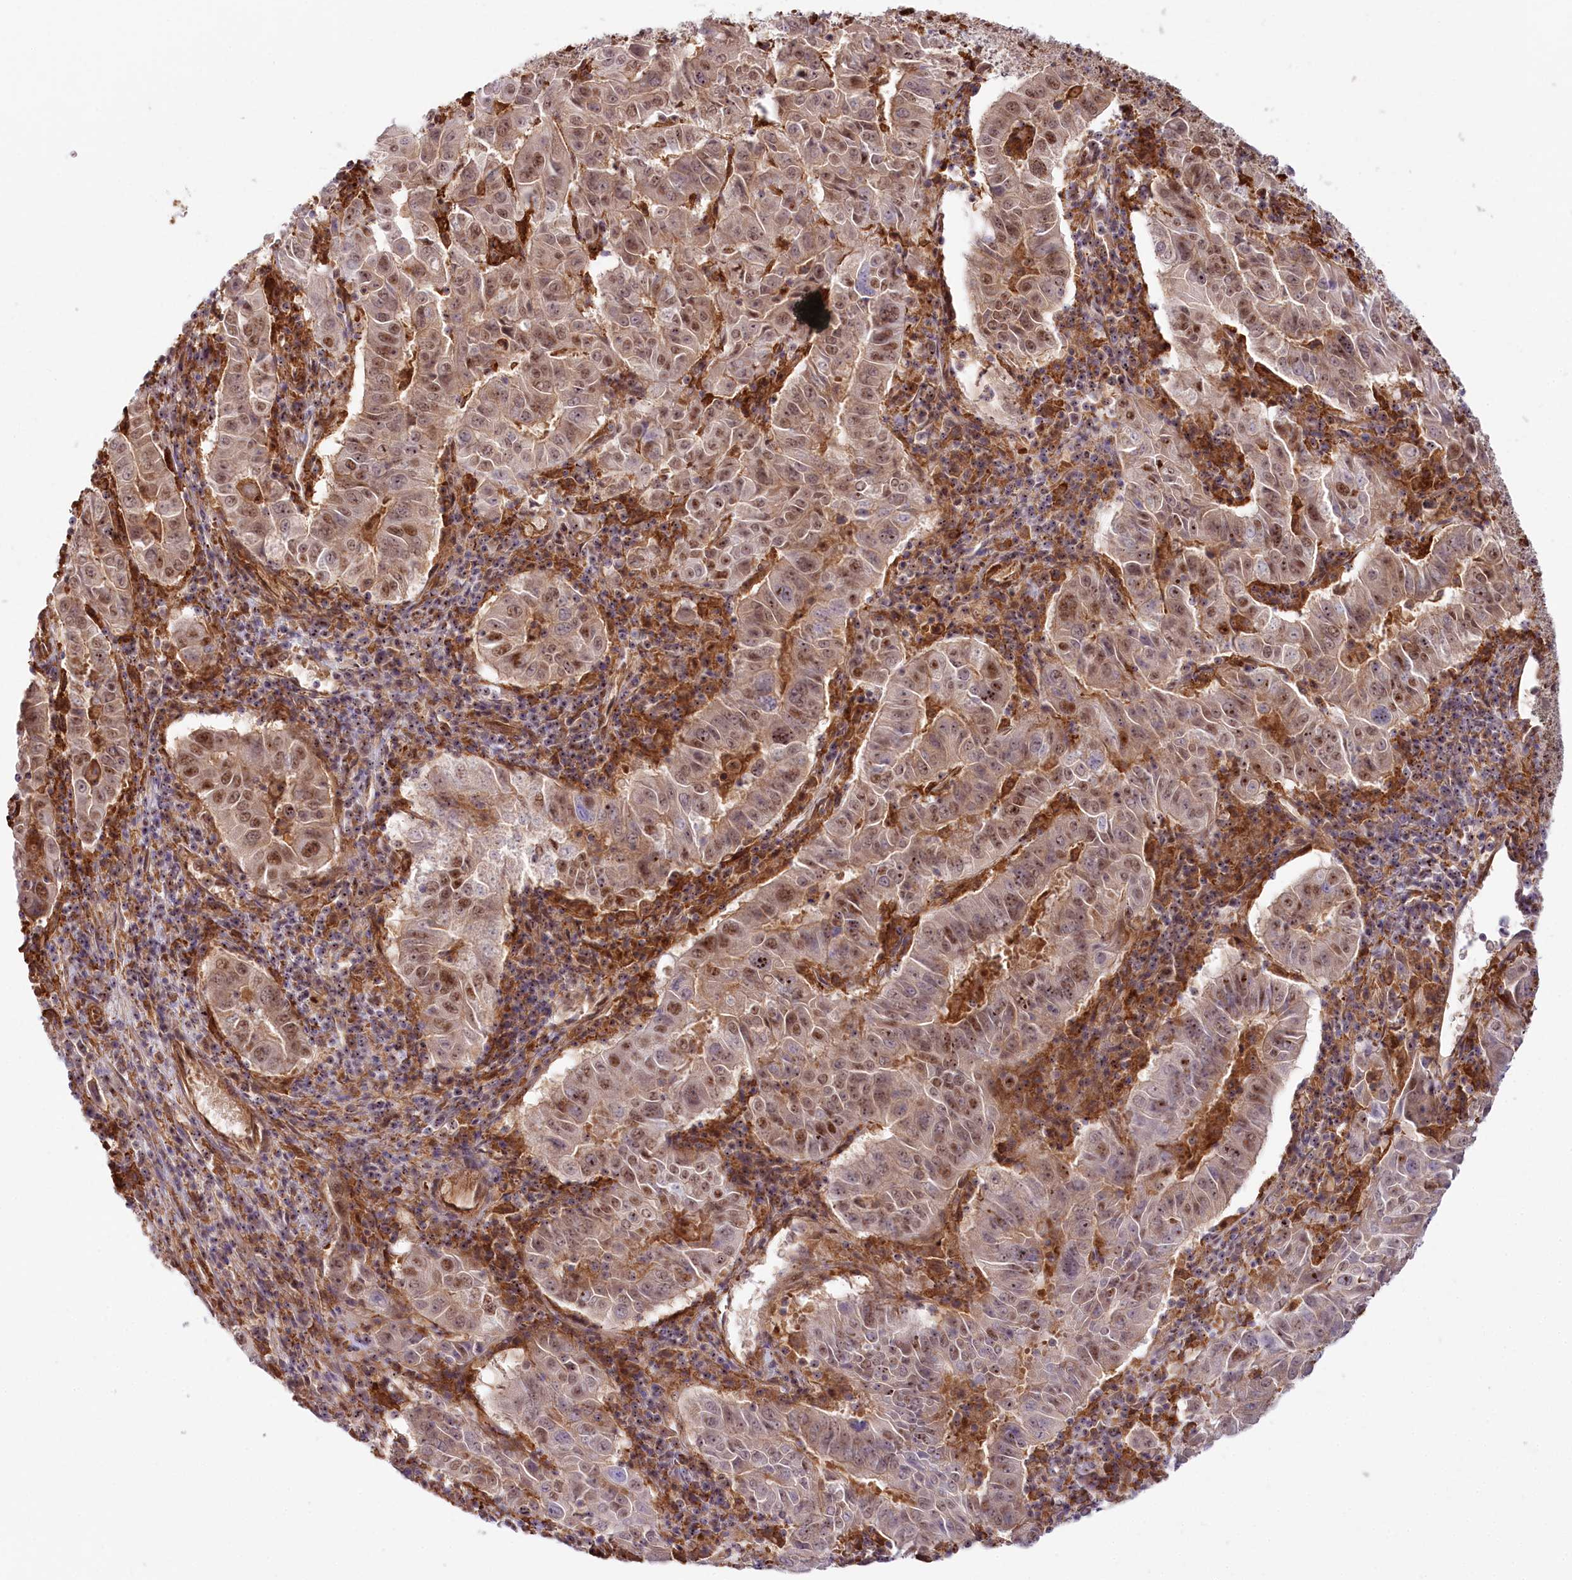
{"staining": {"intensity": "moderate", "quantity": ">75%", "location": "nuclear"}, "tissue": "pancreatic cancer", "cell_type": "Tumor cells", "image_type": "cancer", "snomed": [{"axis": "morphology", "description": "Adenocarcinoma, NOS"}, {"axis": "topography", "description": "Pancreas"}], "caption": "Immunohistochemical staining of pancreatic cancer demonstrates medium levels of moderate nuclear expression in approximately >75% of tumor cells.", "gene": "TUBGCP2", "patient": {"sex": "male", "age": 63}}